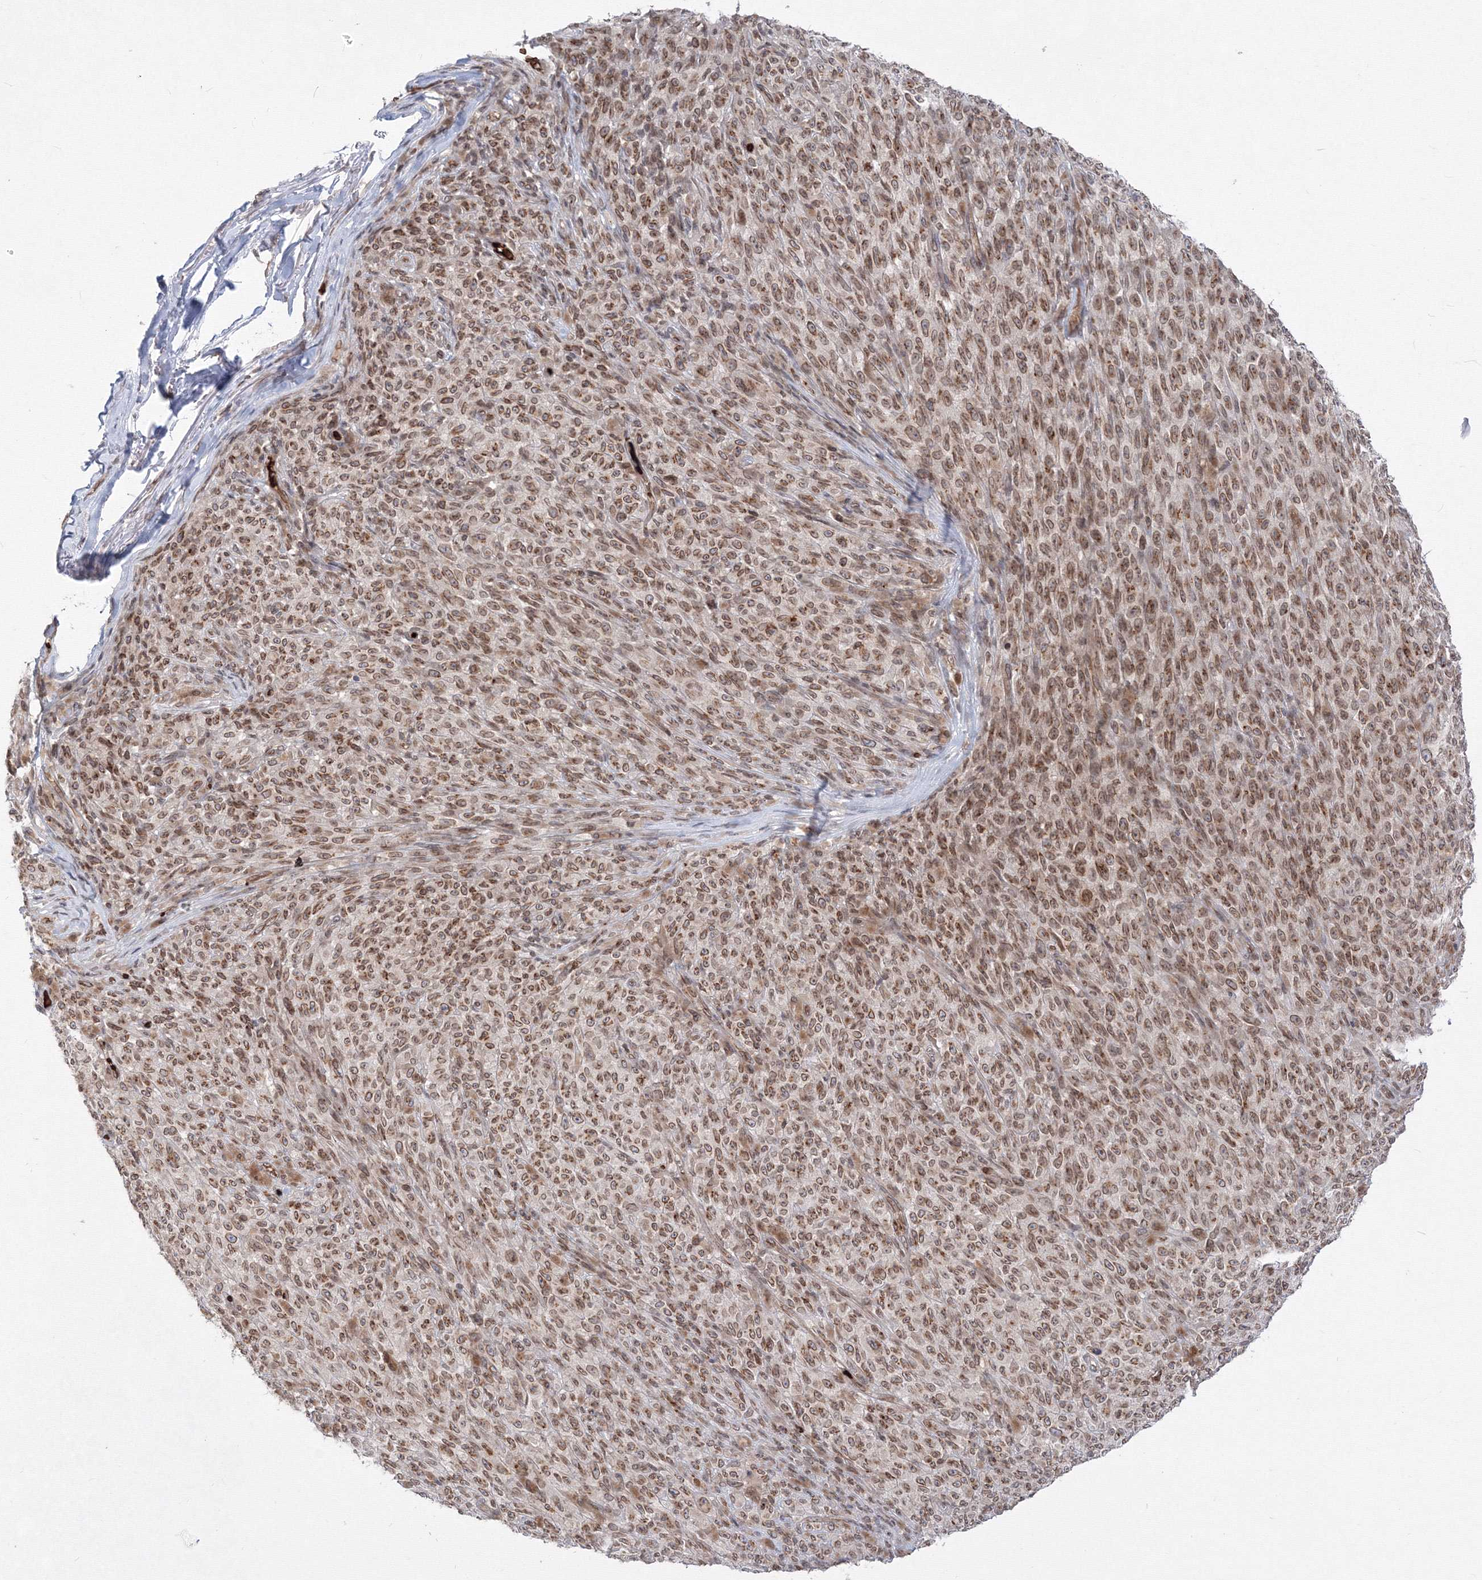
{"staining": {"intensity": "moderate", "quantity": ">75%", "location": "cytoplasmic/membranous,nuclear"}, "tissue": "melanoma", "cell_type": "Tumor cells", "image_type": "cancer", "snomed": [{"axis": "morphology", "description": "Malignant melanoma, NOS"}, {"axis": "topography", "description": "Skin"}], "caption": "Malignant melanoma stained with immunohistochemistry shows moderate cytoplasmic/membranous and nuclear staining in about >75% of tumor cells.", "gene": "DNAJB2", "patient": {"sex": "female", "age": 82}}